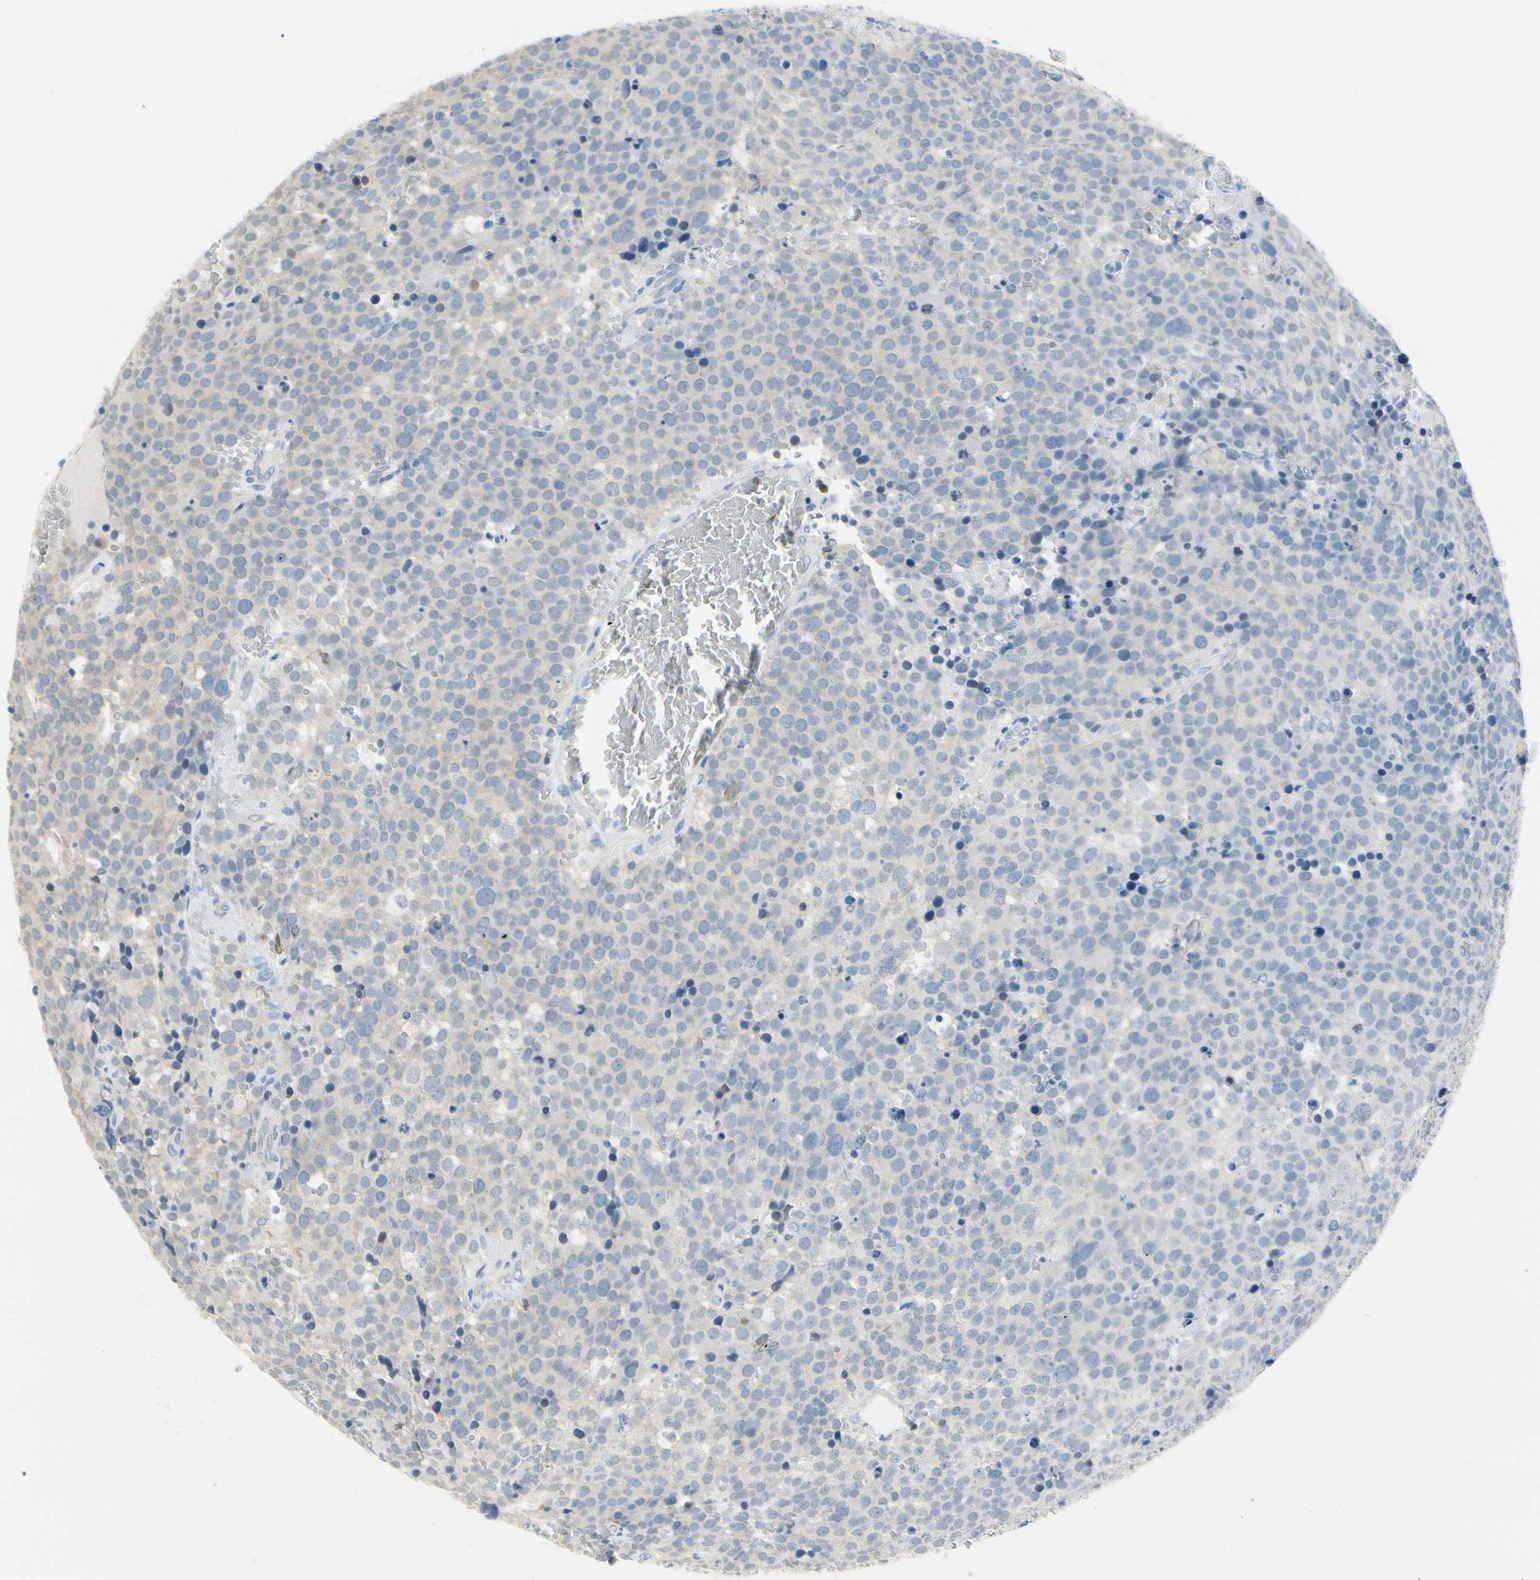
{"staining": {"intensity": "negative", "quantity": "none", "location": "none"}, "tissue": "testis cancer", "cell_type": "Tumor cells", "image_type": "cancer", "snomed": [{"axis": "morphology", "description": "Seminoma, NOS"}, {"axis": "topography", "description": "Testis"}], "caption": "Tumor cells show no significant protein positivity in seminoma (testis).", "gene": "NFATC2", "patient": {"sex": "male", "age": 71}}